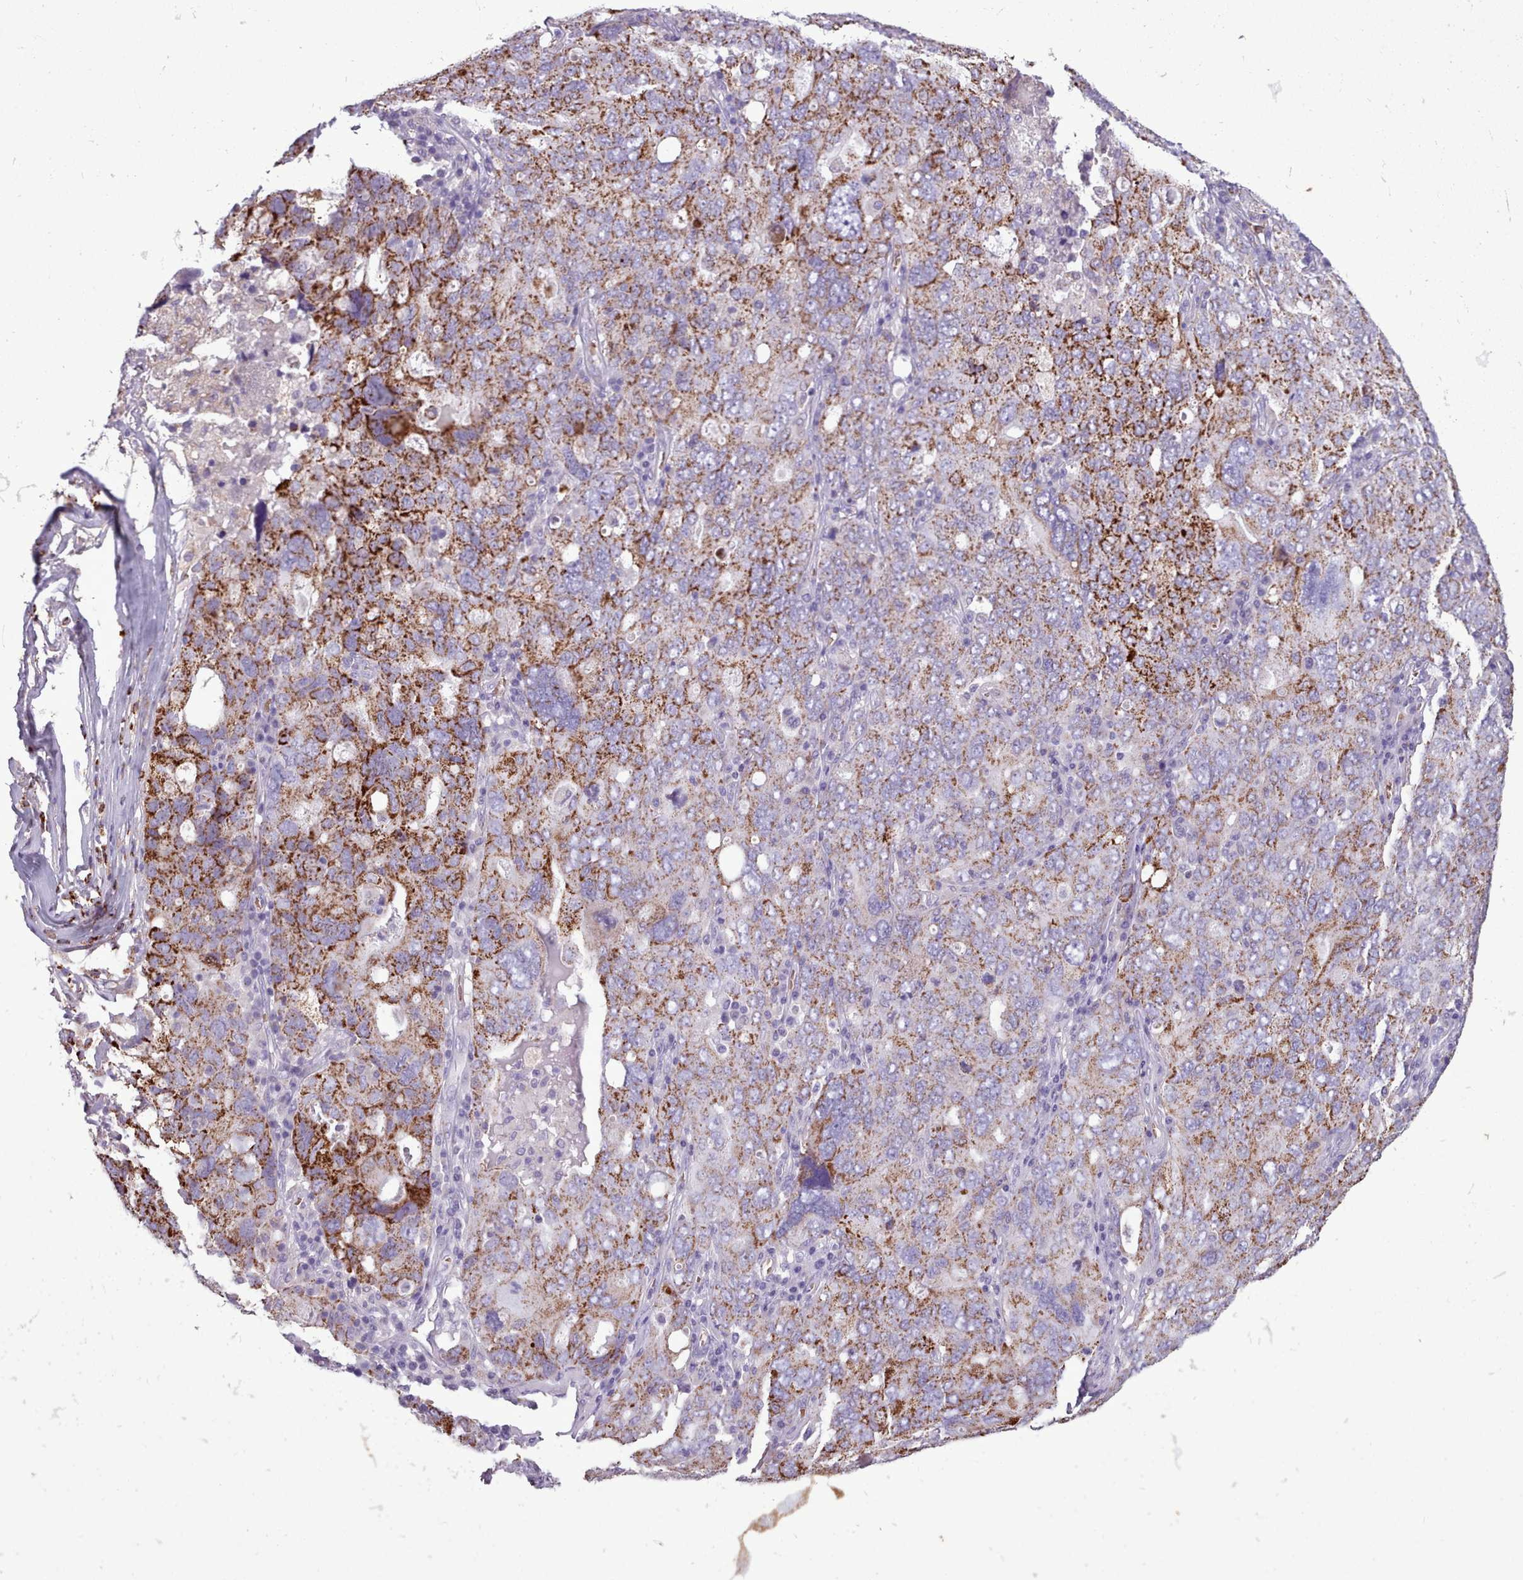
{"staining": {"intensity": "strong", "quantity": "<25%", "location": "cytoplasmic/membranous"}, "tissue": "ovarian cancer", "cell_type": "Tumor cells", "image_type": "cancer", "snomed": [{"axis": "morphology", "description": "Carcinoma, endometroid"}, {"axis": "topography", "description": "Ovary"}], "caption": "Immunohistochemistry histopathology image of endometroid carcinoma (ovarian) stained for a protein (brown), which exhibits medium levels of strong cytoplasmic/membranous staining in about <25% of tumor cells.", "gene": "AK4", "patient": {"sex": "female", "age": 62}}